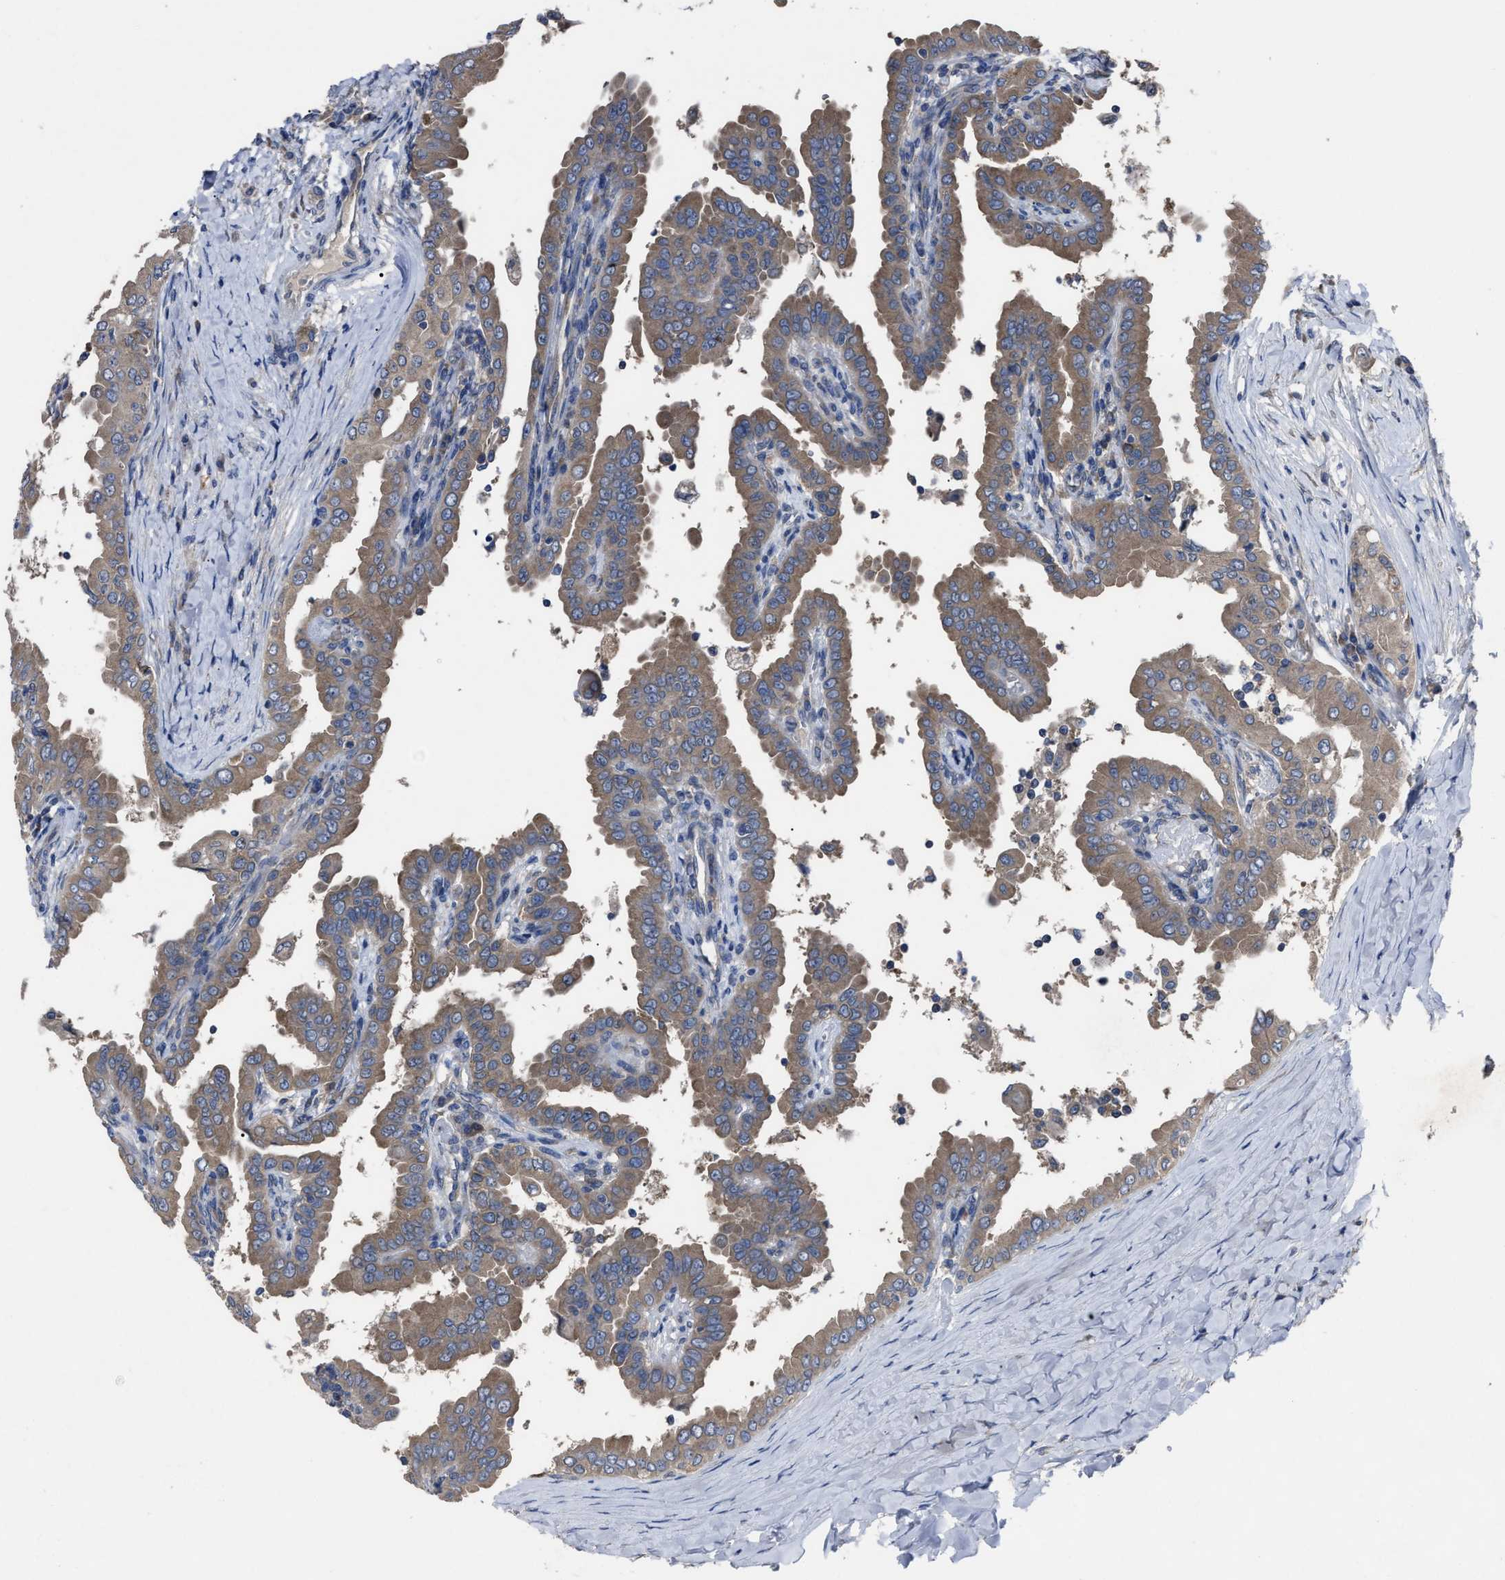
{"staining": {"intensity": "moderate", "quantity": ">75%", "location": "cytoplasmic/membranous"}, "tissue": "thyroid cancer", "cell_type": "Tumor cells", "image_type": "cancer", "snomed": [{"axis": "morphology", "description": "Papillary adenocarcinoma, NOS"}, {"axis": "topography", "description": "Thyroid gland"}], "caption": "Immunohistochemistry (IHC) (DAB) staining of papillary adenocarcinoma (thyroid) displays moderate cytoplasmic/membranous protein positivity in about >75% of tumor cells.", "gene": "UPF1", "patient": {"sex": "male", "age": 33}}